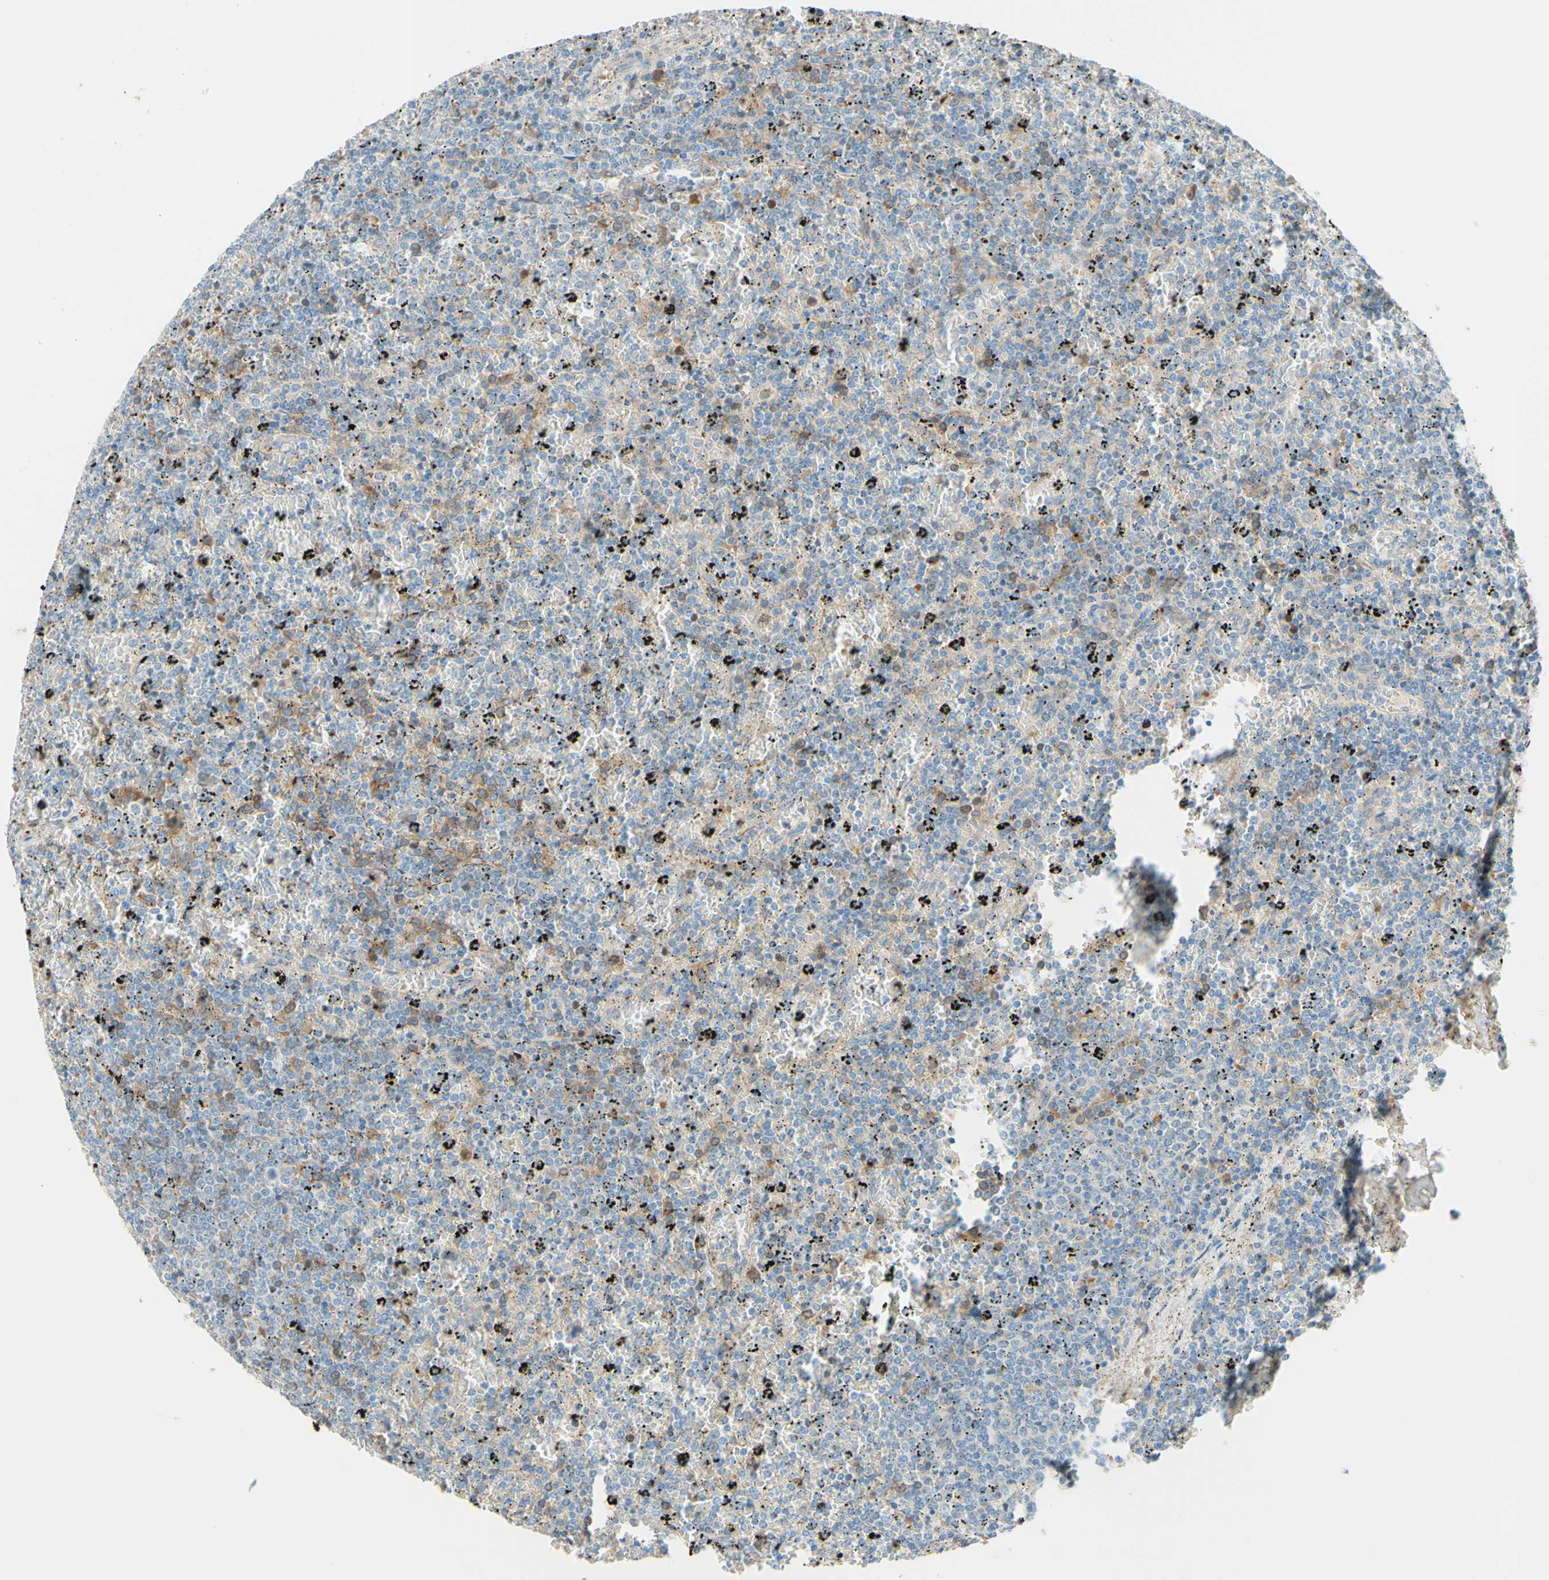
{"staining": {"intensity": "weak", "quantity": "<25%", "location": "cytoplasmic/membranous"}, "tissue": "lymphoma", "cell_type": "Tumor cells", "image_type": "cancer", "snomed": [{"axis": "morphology", "description": "Malignant lymphoma, non-Hodgkin's type, Low grade"}, {"axis": "topography", "description": "Spleen"}], "caption": "This histopathology image is of malignant lymphoma, non-Hodgkin's type (low-grade) stained with immunohistochemistry (IHC) to label a protein in brown with the nuclei are counter-stained blue. There is no positivity in tumor cells.", "gene": "IL2", "patient": {"sex": "female", "age": 77}}